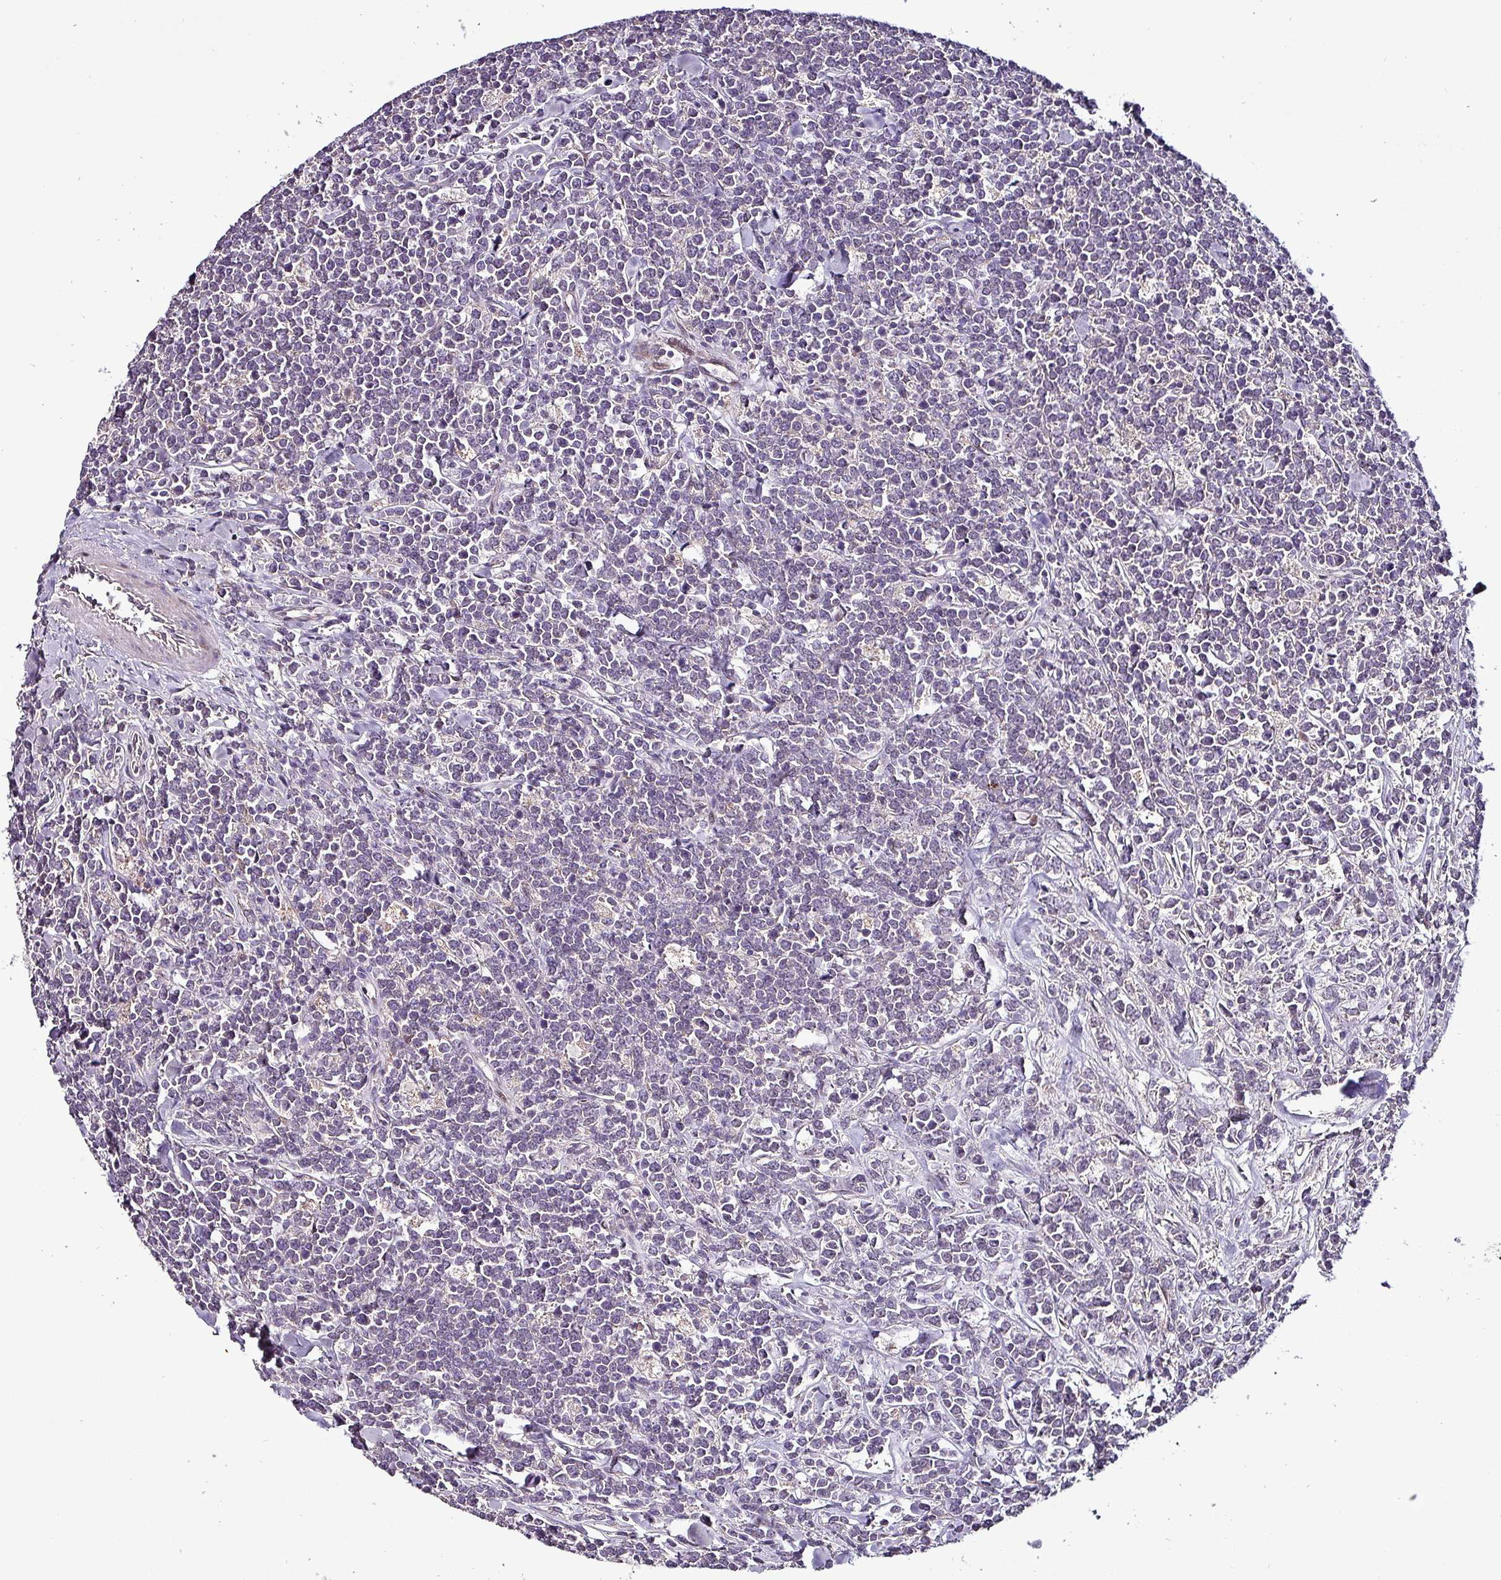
{"staining": {"intensity": "negative", "quantity": "none", "location": "none"}, "tissue": "lymphoma", "cell_type": "Tumor cells", "image_type": "cancer", "snomed": [{"axis": "morphology", "description": "Malignant lymphoma, non-Hodgkin's type, High grade"}, {"axis": "topography", "description": "Small intestine"}, {"axis": "topography", "description": "Colon"}], "caption": "DAB immunohistochemical staining of human high-grade malignant lymphoma, non-Hodgkin's type exhibits no significant staining in tumor cells.", "gene": "GRAPL", "patient": {"sex": "male", "age": 8}}